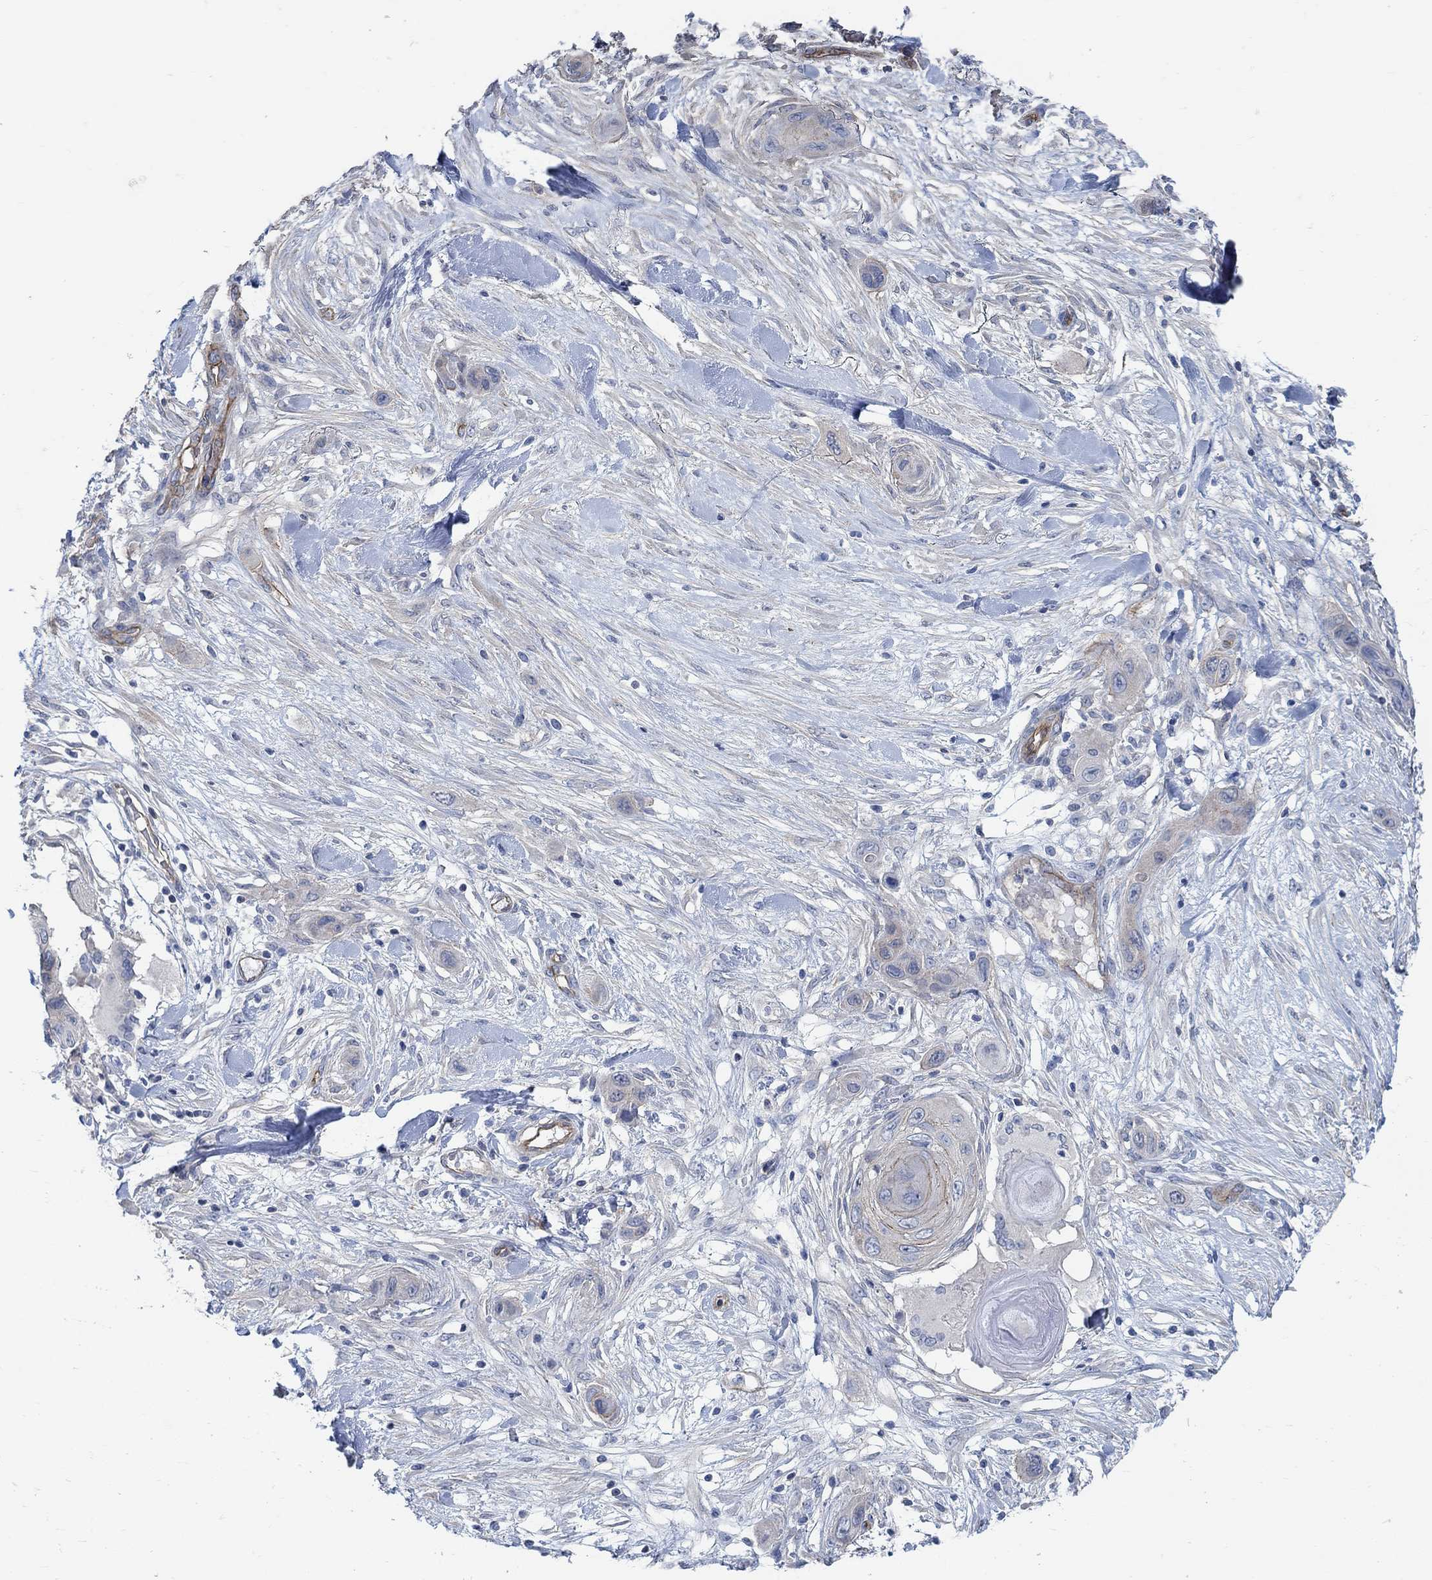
{"staining": {"intensity": "weak", "quantity": "25%-75%", "location": "cytoplasmic/membranous"}, "tissue": "skin cancer", "cell_type": "Tumor cells", "image_type": "cancer", "snomed": [{"axis": "morphology", "description": "Squamous cell carcinoma, NOS"}, {"axis": "topography", "description": "Skin"}], "caption": "Skin cancer stained with a protein marker demonstrates weak staining in tumor cells.", "gene": "TMEM198", "patient": {"sex": "male", "age": 79}}